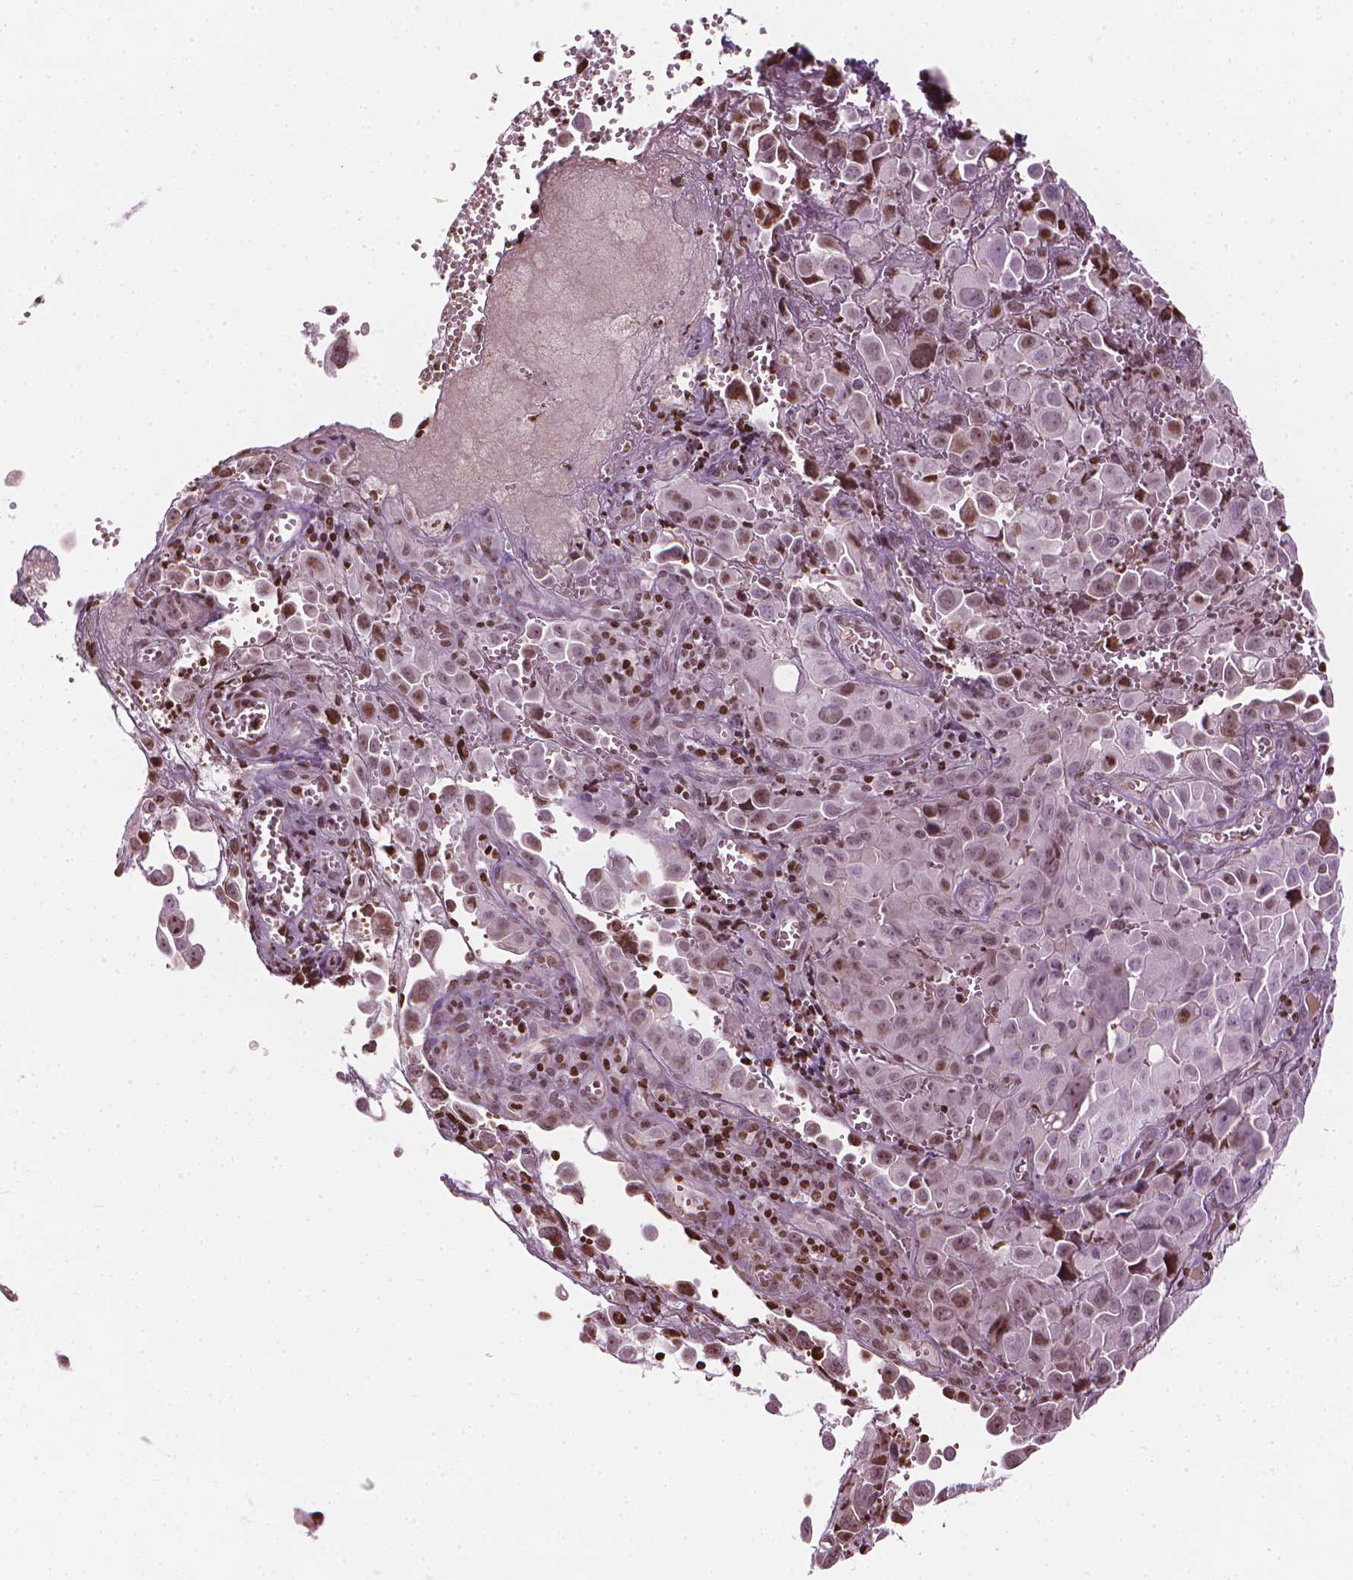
{"staining": {"intensity": "moderate", "quantity": "25%-75%", "location": "nuclear"}, "tissue": "cervical cancer", "cell_type": "Tumor cells", "image_type": "cancer", "snomed": [{"axis": "morphology", "description": "Squamous cell carcinoma, NOS"}, {"axis": "topography", "description": "Cervix"}], "caption": "Squamous cell carcinoma (cervical) was stained to show a protein in brown. There is medium levels of moderate nuclear expression in approximately 25%-75% of tumor cells. The staining was performed using DAB to visualize the protein expression in brown, while the nuclei were stained in blue with hematoxylin (Magnification: 20x).", "gene": "PIP4K2A", "patient": {"sex": "female", "age": 55}}